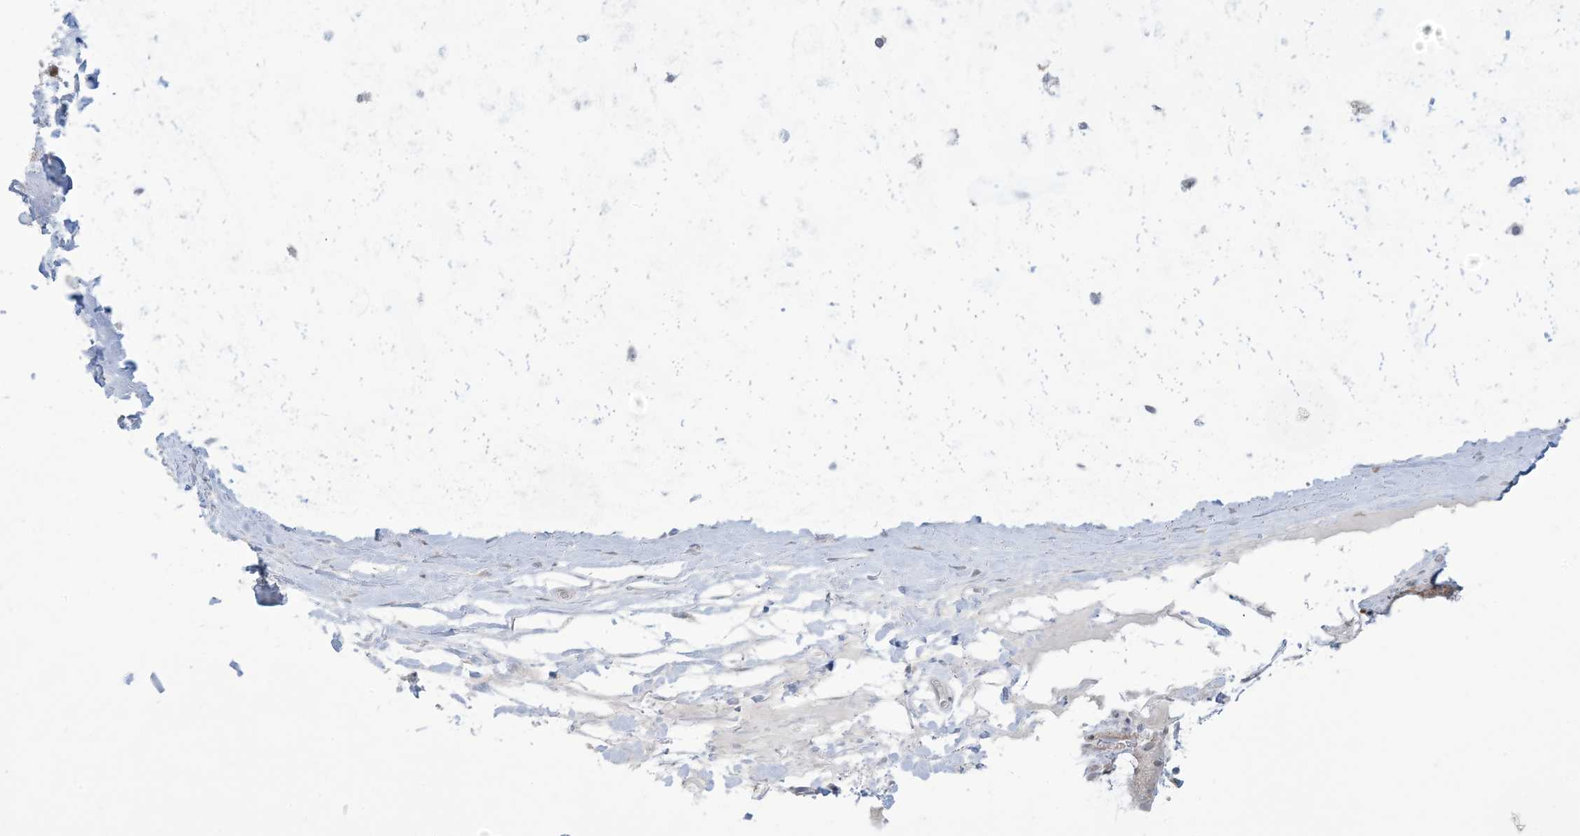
{"staining": {"intensity": "negative", "quantity": "none", "location": "none"}, "tissue": "adipose tissue", "cell_type": "Adipocytes", "image_type": "normal", "snomed": [{"axis": "morphology", "description": "Normal tissue, NOS"}, {"axis": "topography", "description": "Cartilage tissue"}], "caption": "Human adipose tissue stained for a protein using immunohistochemistry (IHC) demonstrates no expression in adipocytes.", "gene": "AFTPH", "patient": {"sex": "female", "age": 63}}